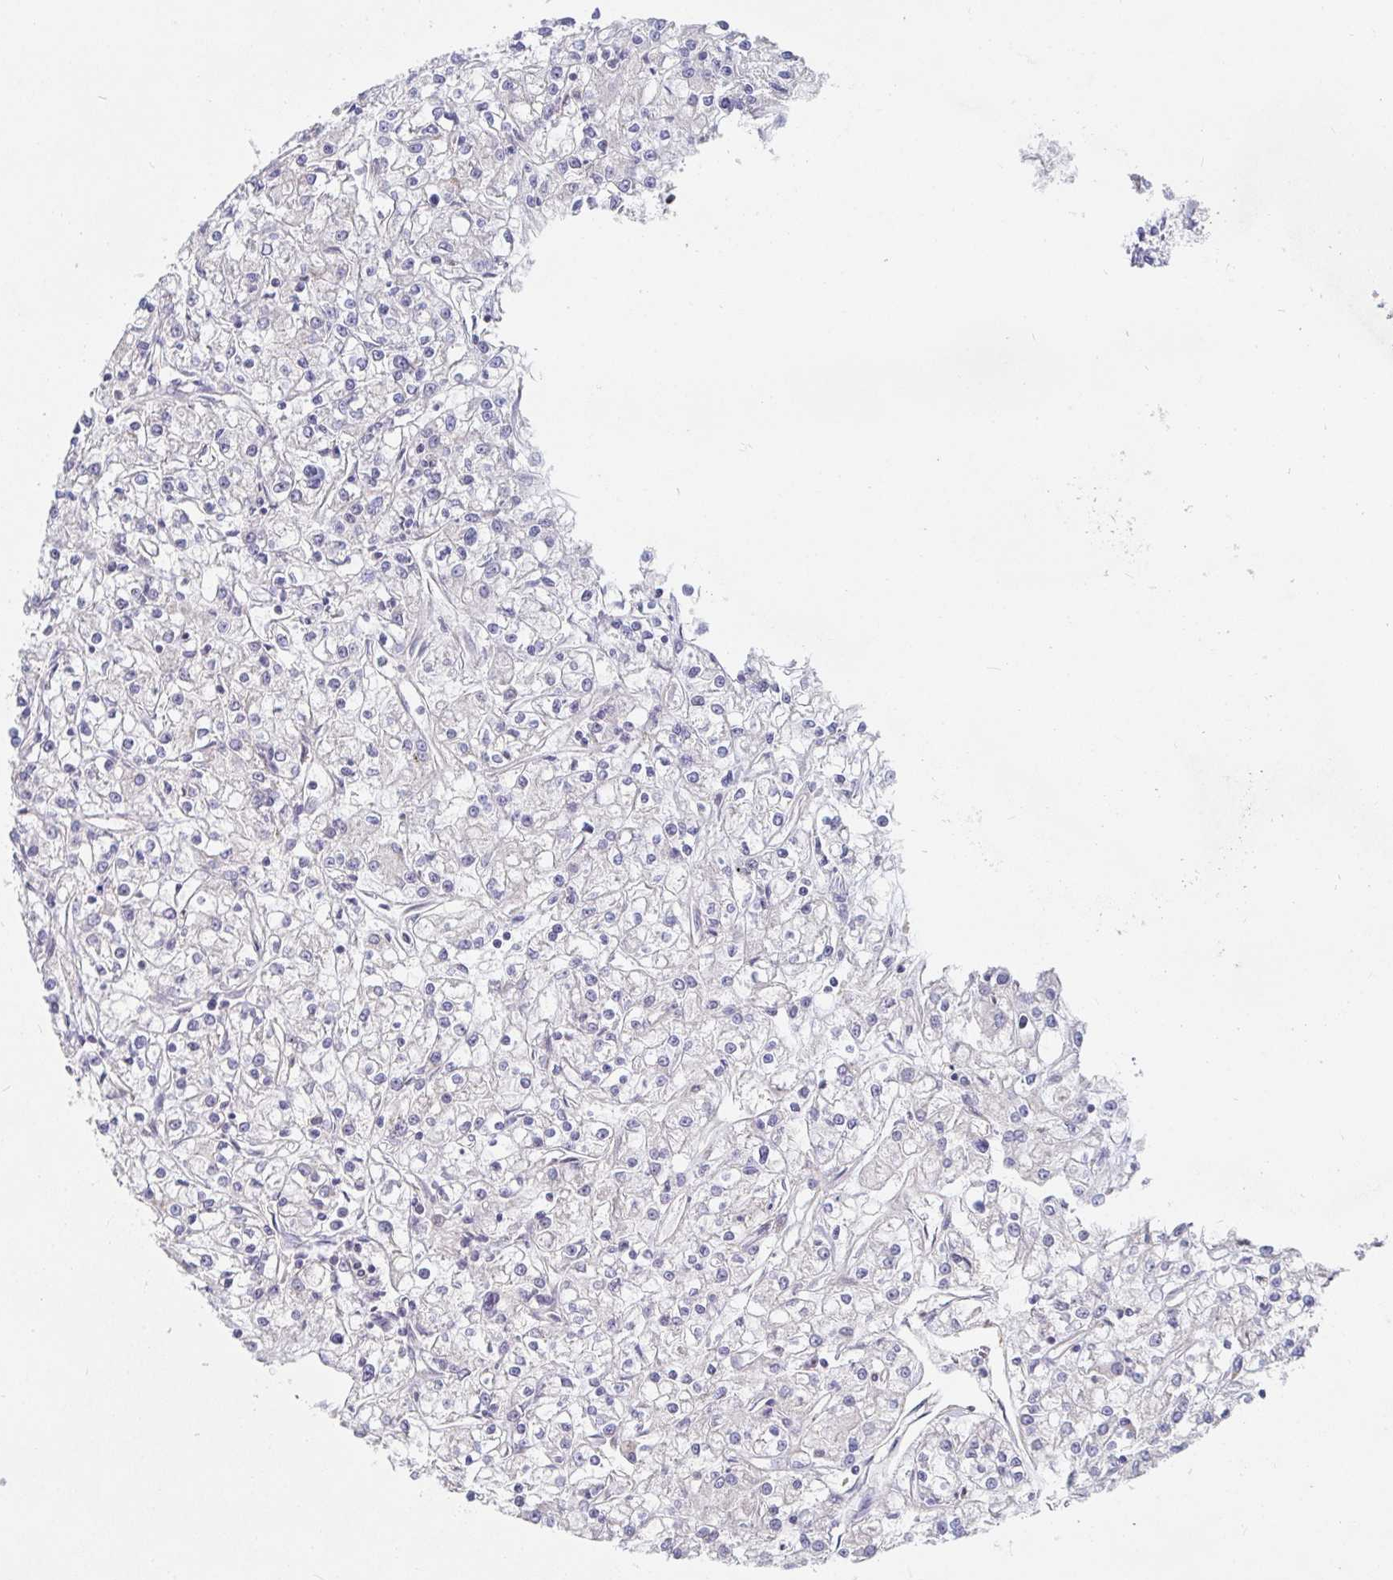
{"staining": {"intensity": "negative", "quantity": "none", "location": "none"}, "tissue": "renal cancer", "cell_type": "Tumor cells", "image_type": "cancer", "snomed": [{"axis": "morphology", "description": "Adenocarcinoma, NOS"}, {"axis": "topography", "description": "Kidney"}], "caption": "An IHC micrograph of renal adenocarcinoma is shown. There is no staining in tumor cells of renal adenocarcinoma. Nuclei are stained in blue.", "gene": "SSH2", "patient": {"sex": "female", "age": 59}}